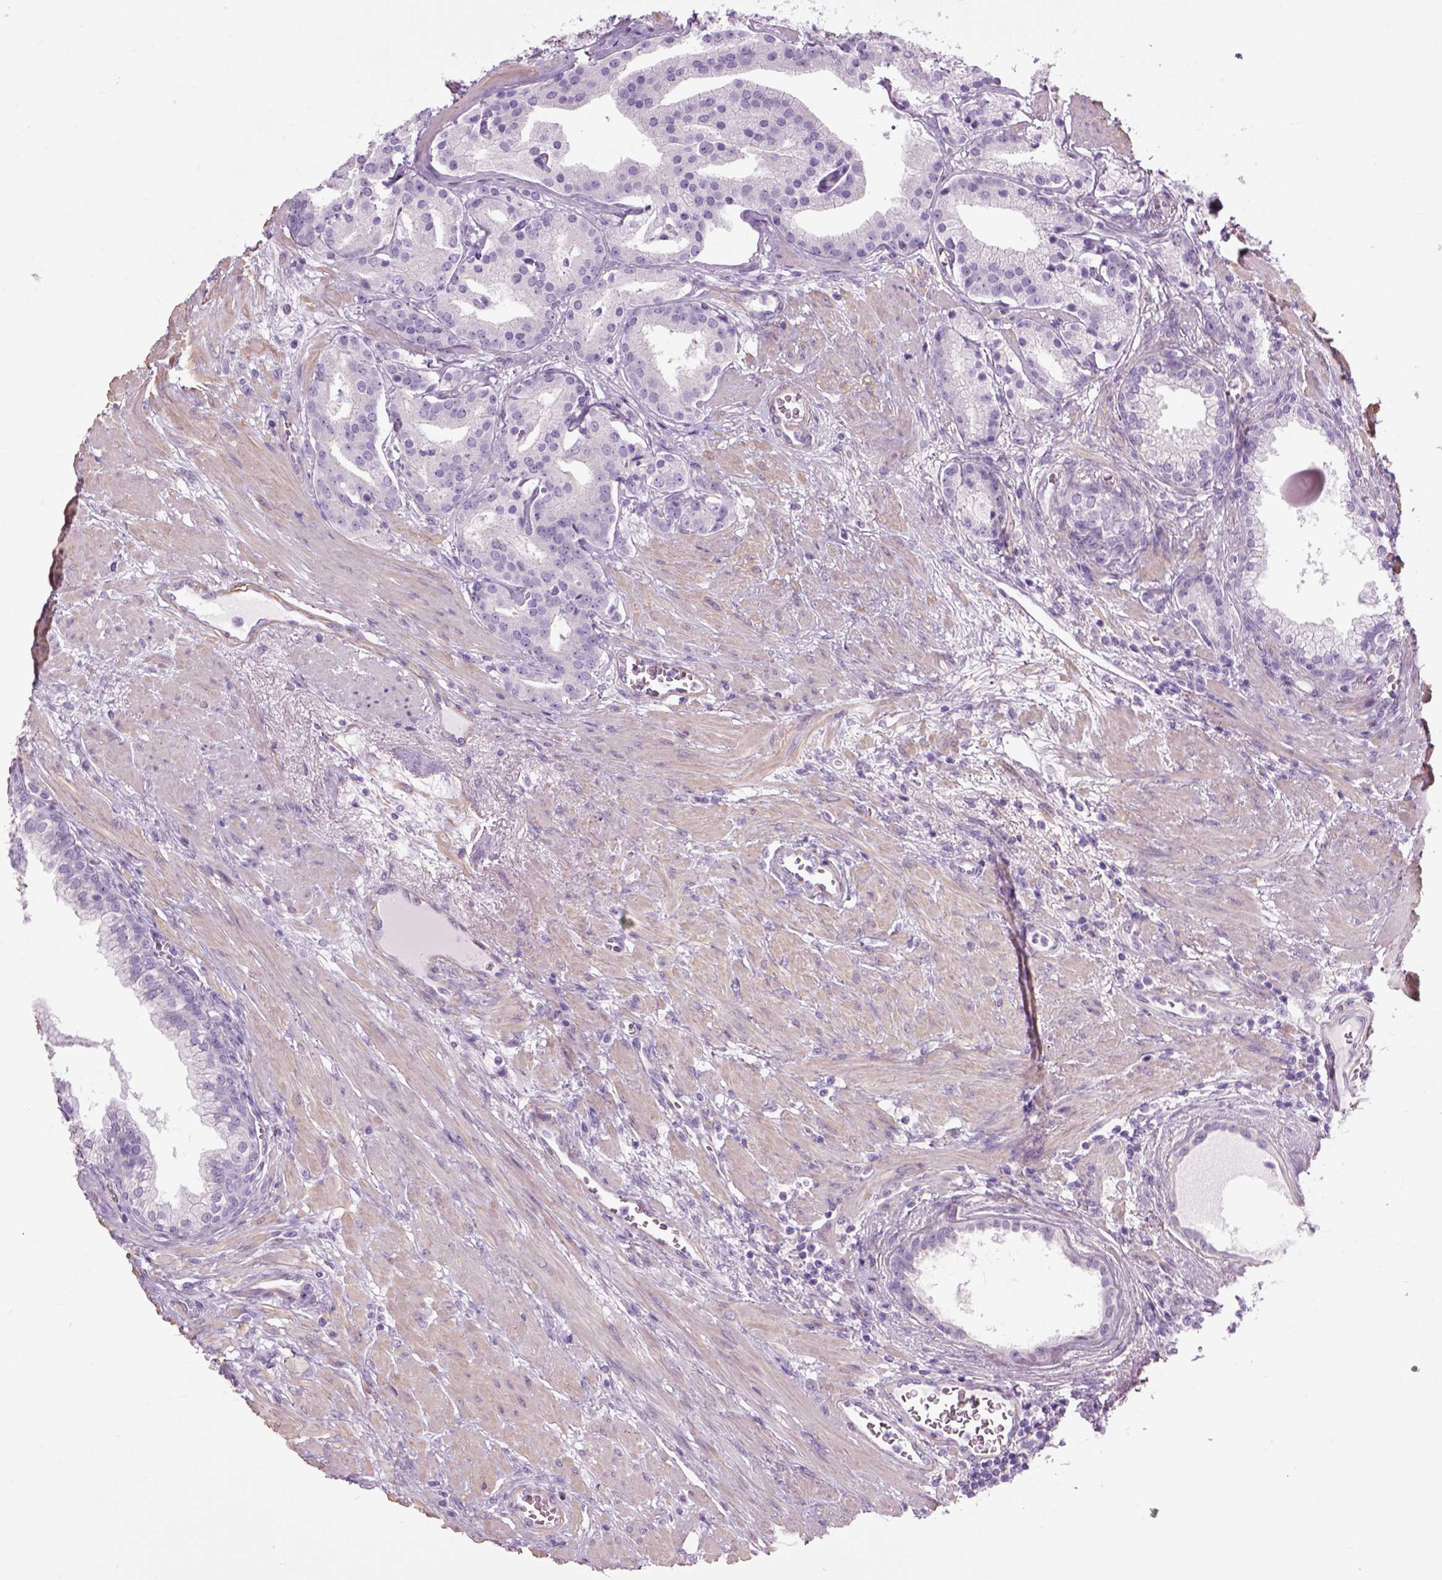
{"staining": {"intensity": "negative", "quantity": "none", "location": "none"}, "tissue": "prostate cancer", "cell_type": "Tumor cells", "image_type": "cancer", "snomed": [{"axis": "morphology", "description": "Adenocarcinoma, NOS"}, {"axis": "topography", "description": "Prostate"}], "caption": "IHC image of neoplastic tissue: adenocarcinoma (prostate) stained with DAB (3,3'-diaminobenzidine) reveals no significant protein expression in tumor cells.", "gene": "FAM161A", "patient": {"sex": "male", "age": 69}}